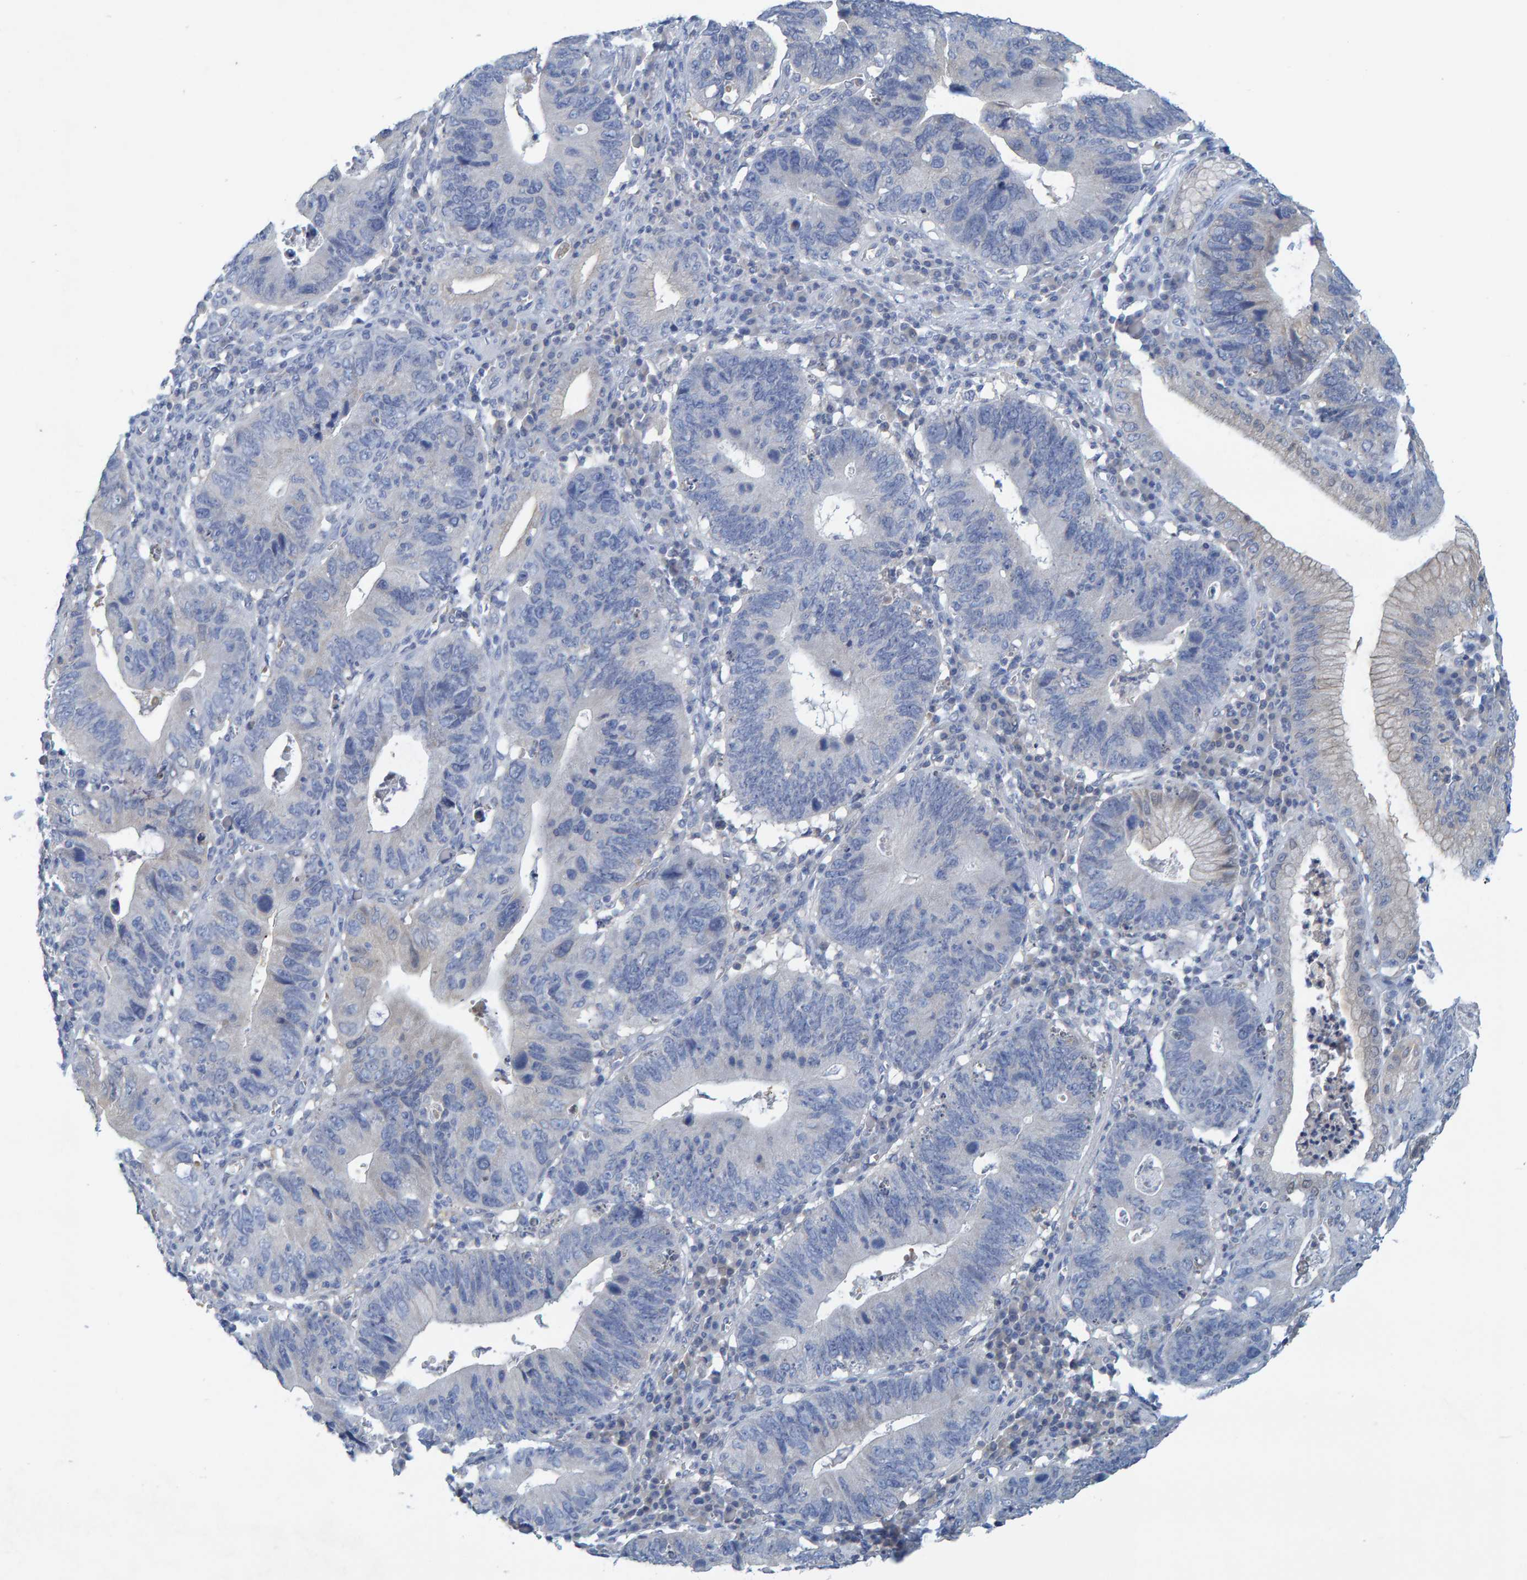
{"staining": {"intensity": "negative", "quantity": "none", "location": "none"}, "tissue": "stomach cancer", "cell_type": "Tumor cells", "image_type": "cancer", "snomed": [{"axis": "morphology", "description": "Adenocarcinoma, NOS"}, {"axis": "topography", "description": "Stomach"}], "caption": "This is an IHC micrograph of human stomach cancer. There is no positivity in tumor cells.", "gene": "ALAD", "patient": {"sex": "male", "age": 59}}